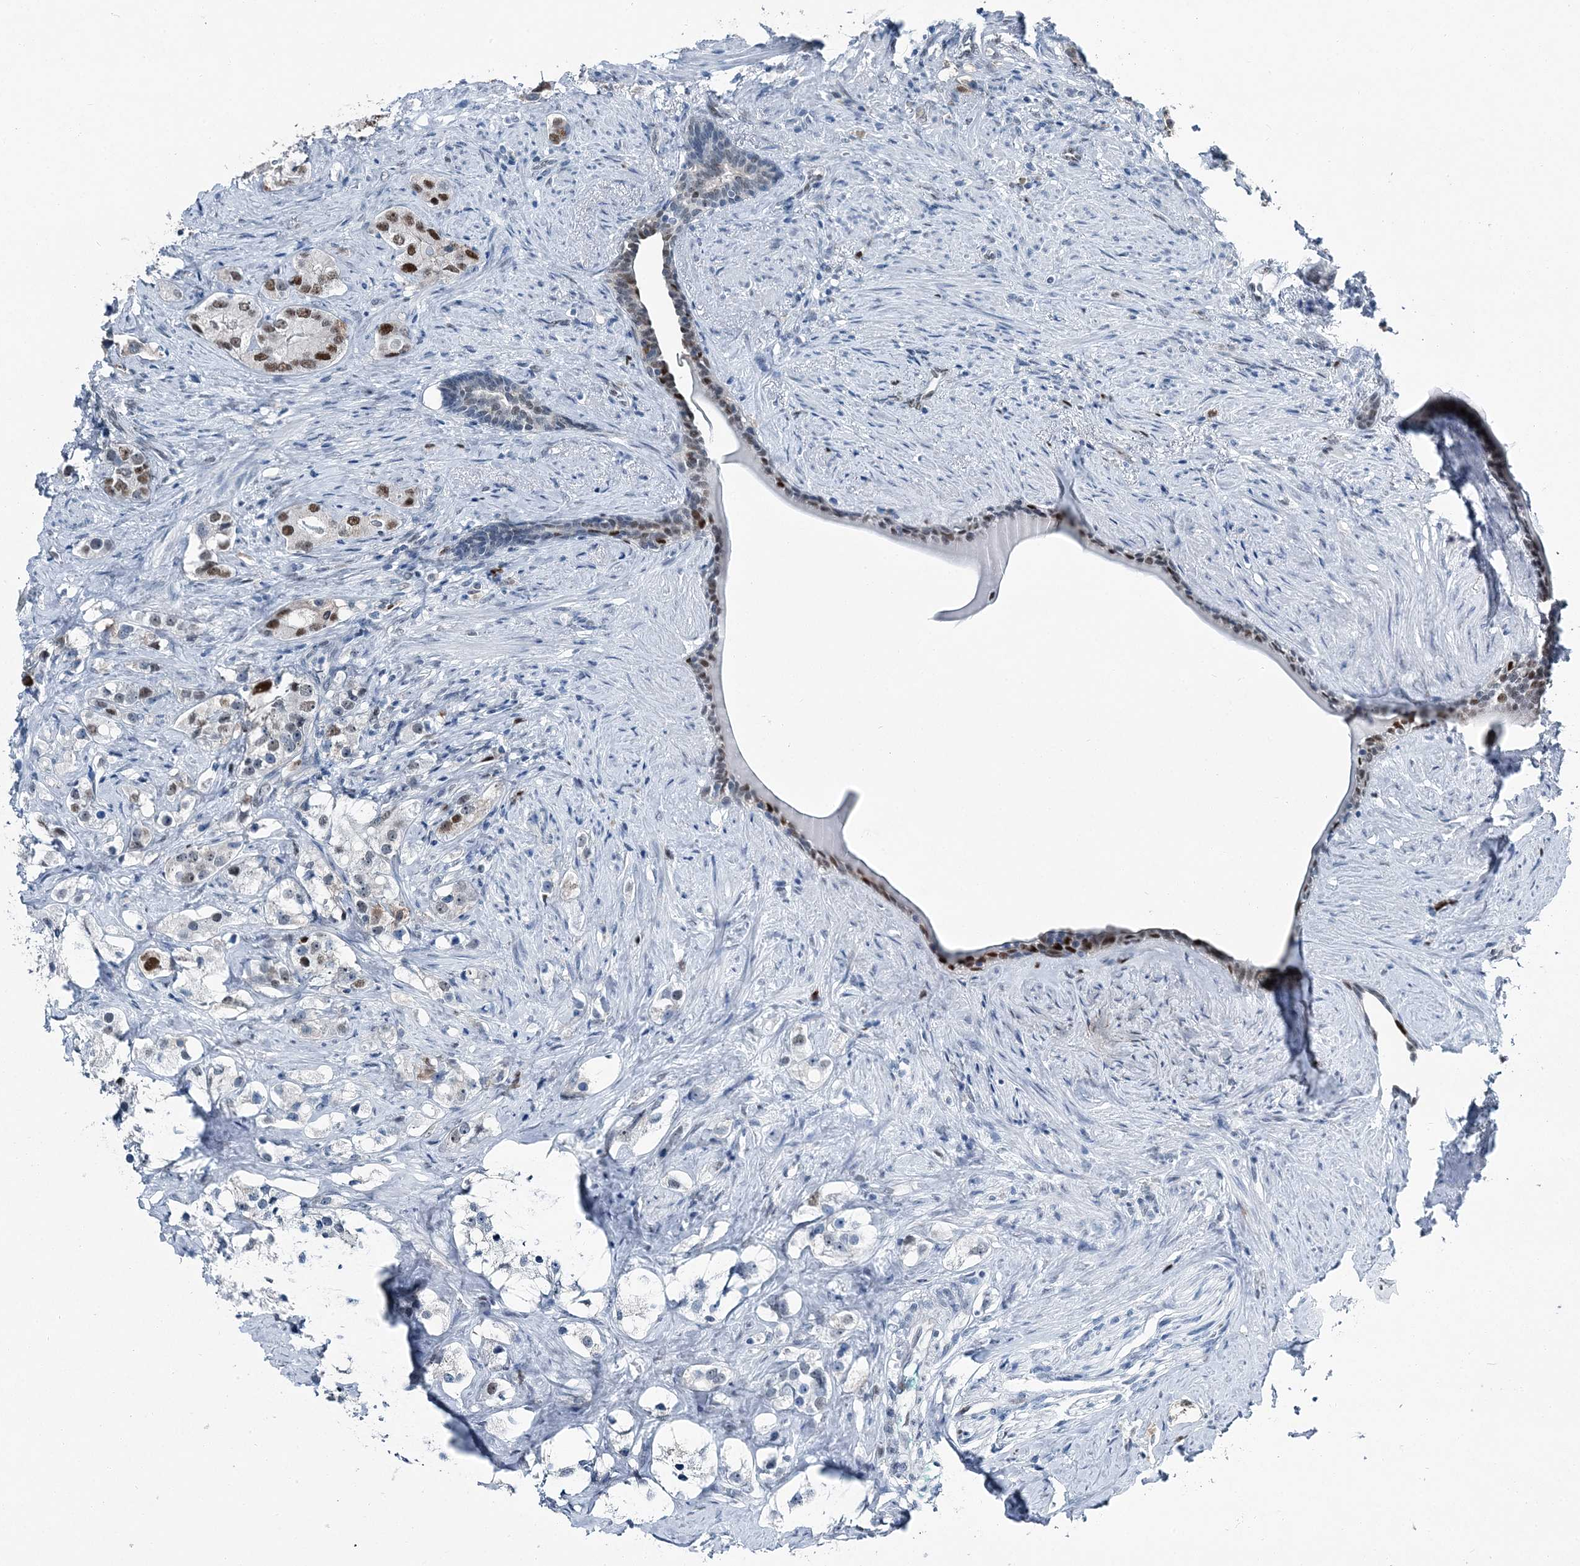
{"staining": {"intensity": "moderate", "quantity": "25%-75%", "location": "nuclear"}, "tissue": "prostate cancer", "cell_type": "Tumor cells", "image_type": "cancer", "snomed": [{"axis": "morphology", "description": "Adenocarcinoma, High grade"}, {"axis": "topography", "description": "Prostate"}], "caption": "The histopathology image displays staining of adenocarcinoma (high-grade) (prostate), revealing moderate nuclear protein staining (brown color) within tumor cells.", "gene": "HAT1", "patient": {"sex": "male", "age": 63}}